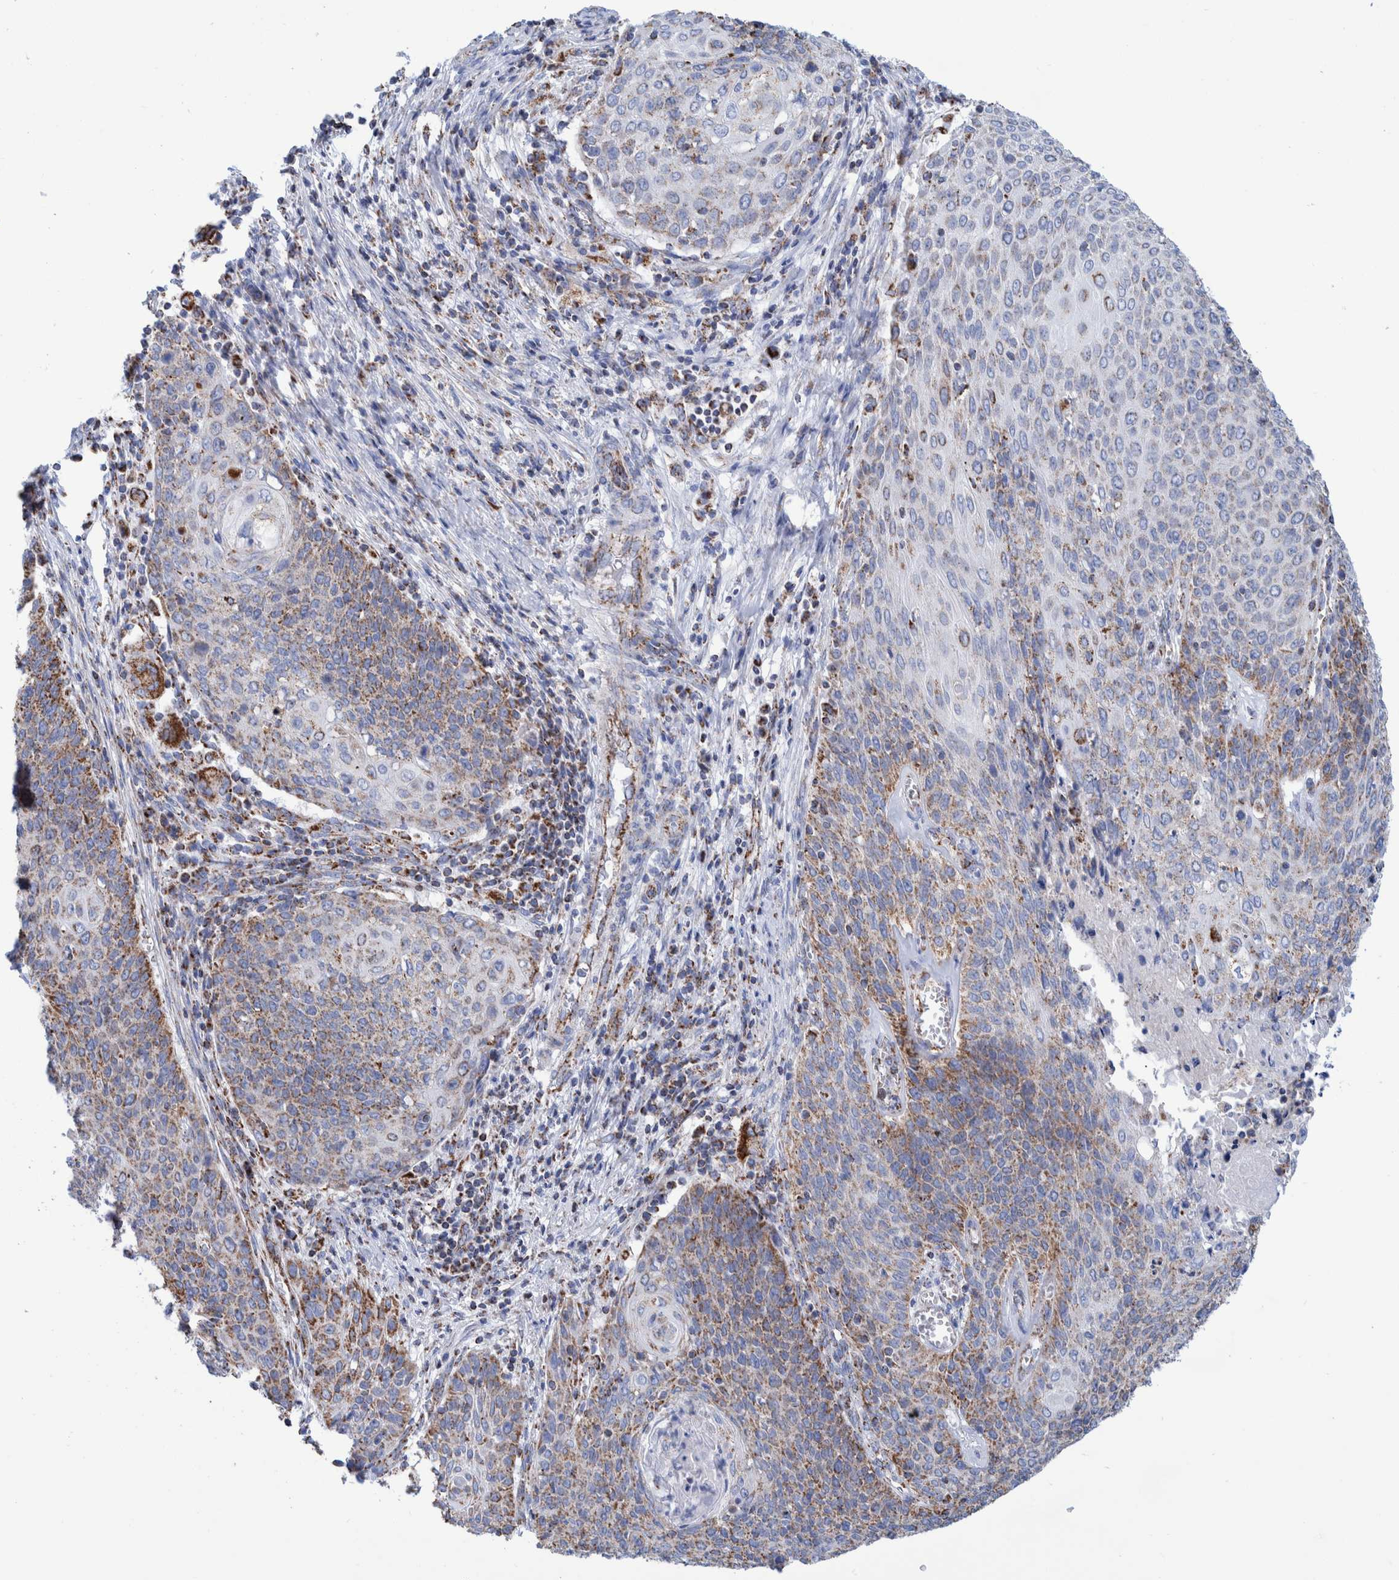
{"staining": {"intensity": "moderate", "quantity": "25%-75%", "location": "cytoplasmic/membranous"}, "tissue": "cervical cancer", "cell_type": "Tumor cells", "image_type": "cancer", "snomed": [{"axis": "morphology", "description": "Squamous cell carcinoma, NOS"}, {"axis": "topography", "description": "Cervix"}], "caption": "Cervical squamous cell carcinoma stained with a brown dye shows moderate cytoplasmic/membranous positive expression in approximately 25%-75% of tumor cells.", "gene": "DECR1", "patient": {"sex": "female", "age": 39}}